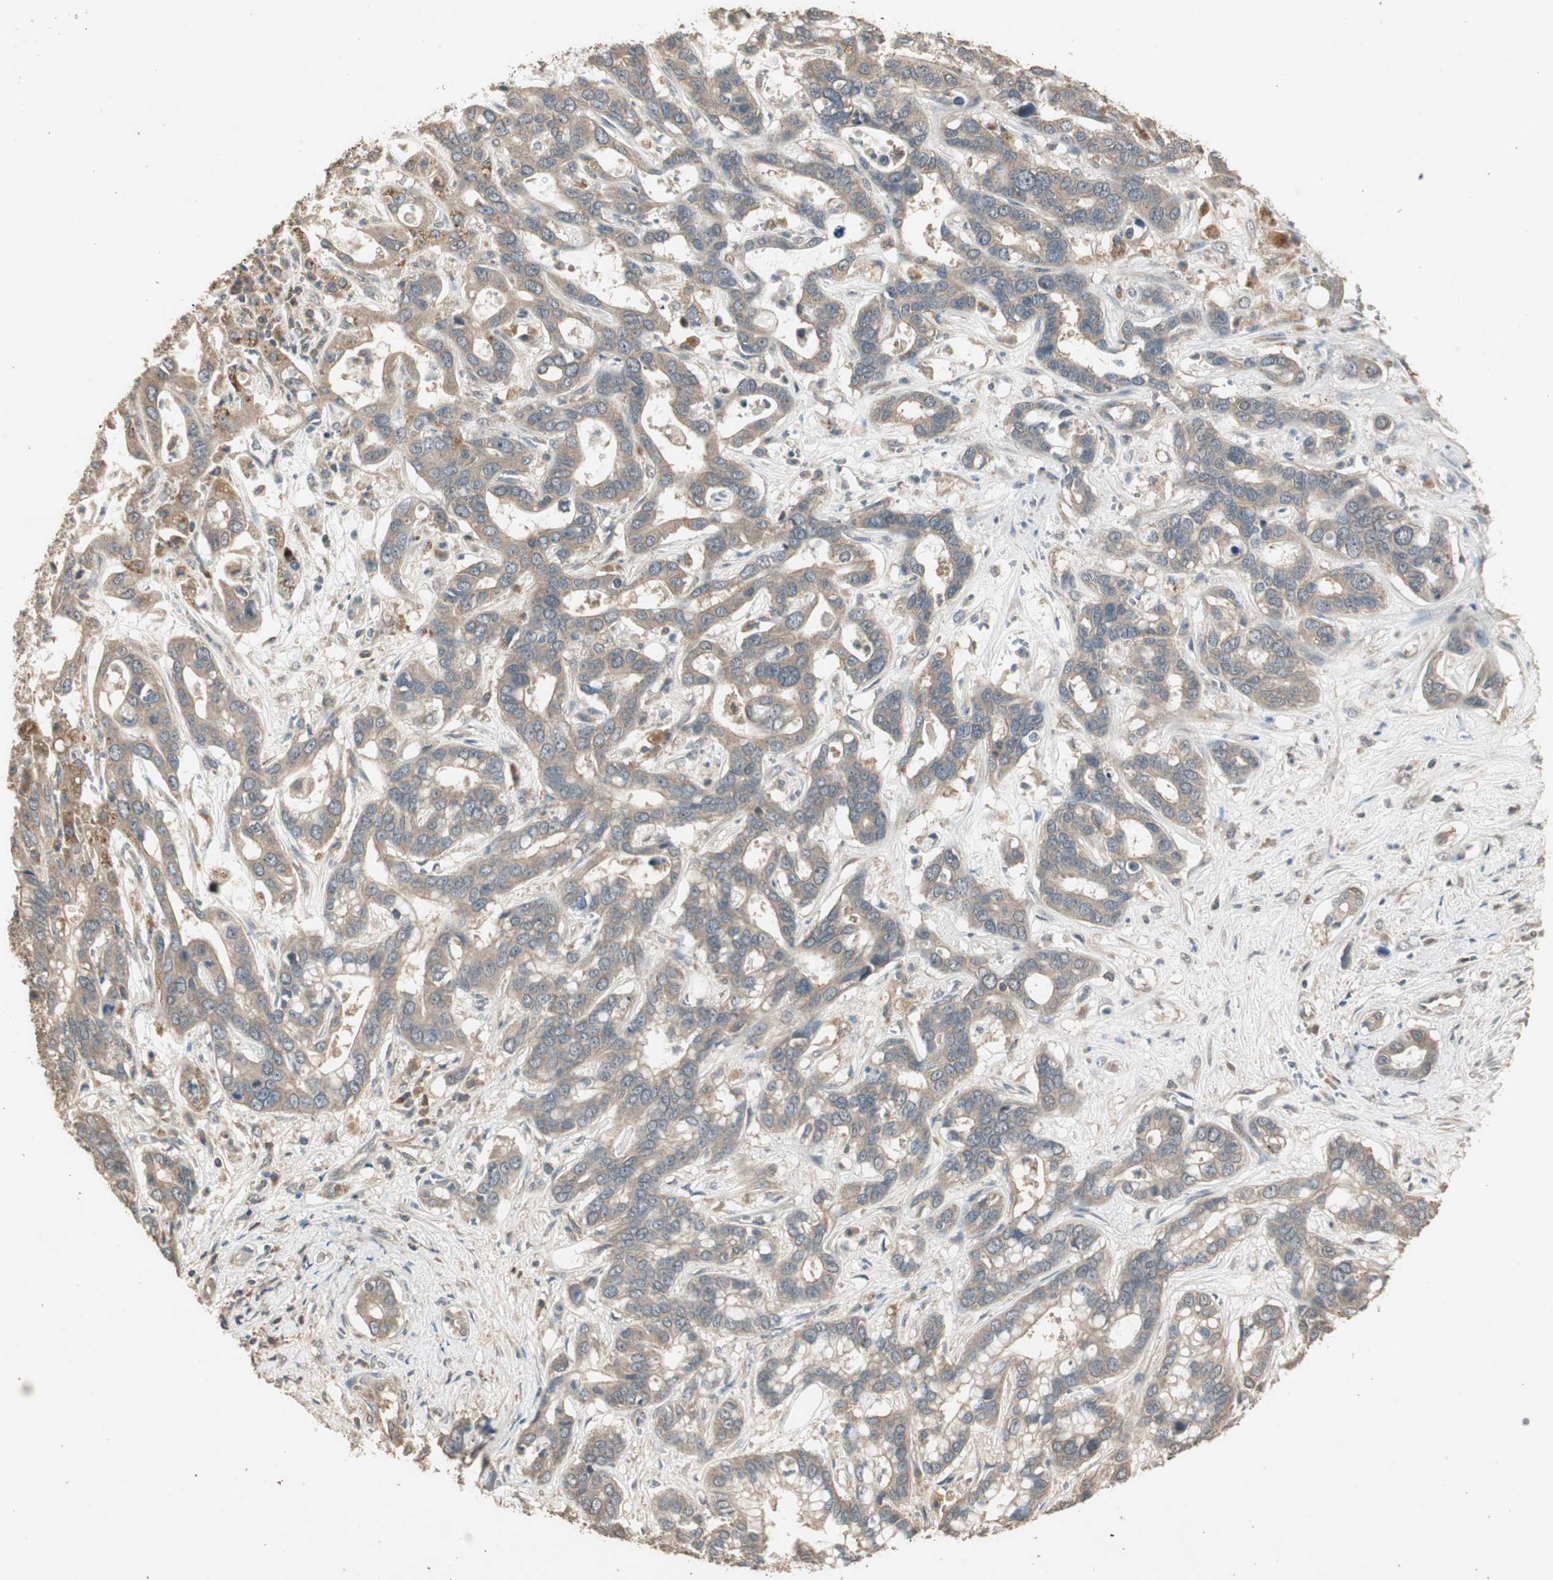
{"staining": {"intensity": "moderate", "quantity": ">75%", "location": "cytoplasmic/membranous"}, "tissue": "liver cancer", "cell_type": "Tumor cells", "image_type": "cancer", "snomed": [{"axis": "morphology", "description": "Cholangiocarcinoma"}, {"axis": "topography", "description": "Liver"}], "caption": "Liver cancer stained for a protein (brown) reveals moderate cytoplasmic/membranous positive expression in approximately >75% of tumor cells.", "gene": "UBAC1", "patient": {"sex": "female", "age": 65}}